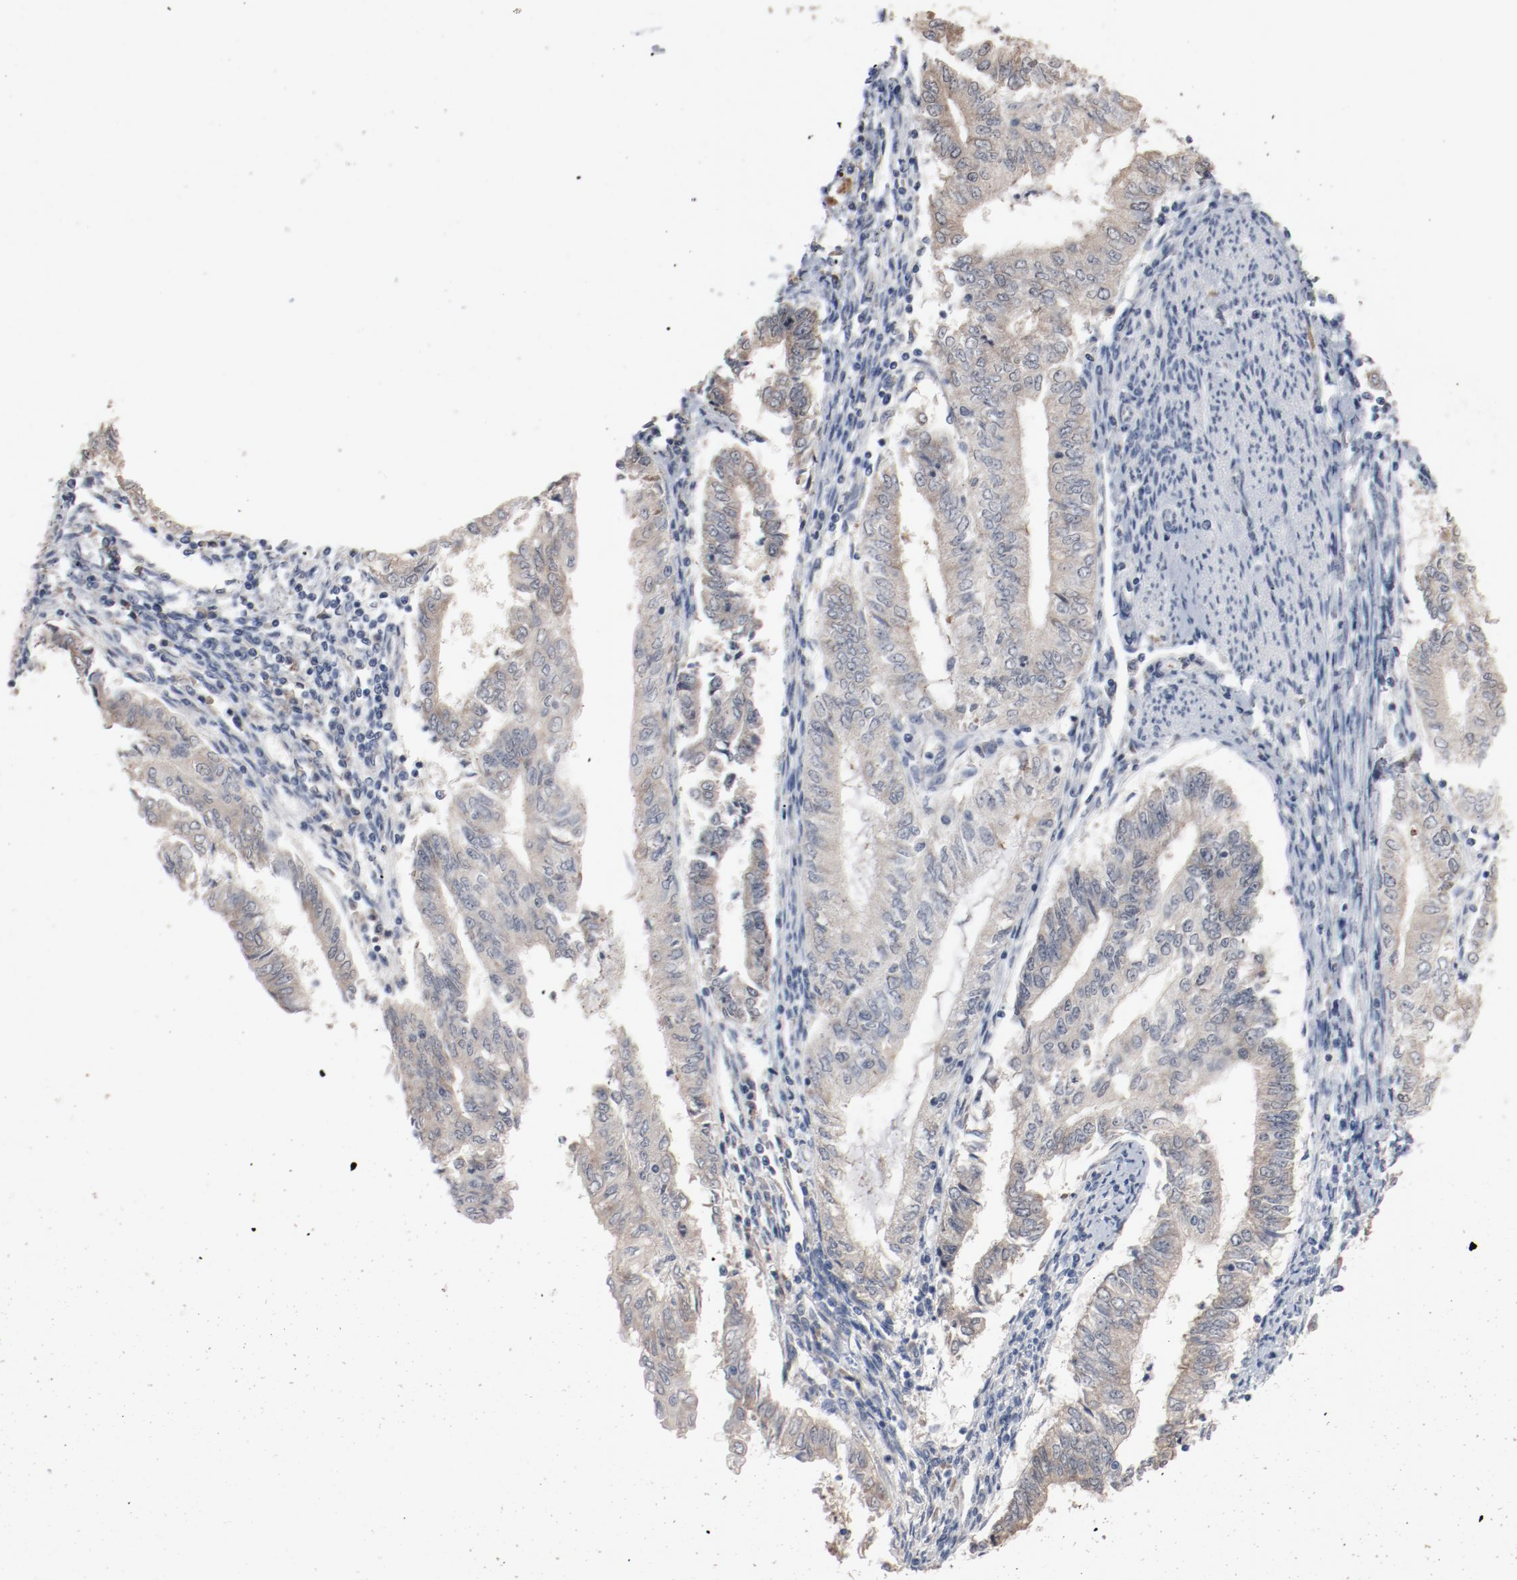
{"staining": {"intensity": "weak", "quantity": ">75%", "location": "cytoplasmic/membranous"}, "tissue": "endometrial cancer", "cell_type": "Tumor cells", "image_type": "cancer", "snomed": [{"axis": "morphology", "description": "Adenocarcinoma, NOS"}, {"axis": "topography", "description": "Endometrium"}], "caption": "The histopathology image reveals a brown stain indicating the presence of a protein in the cytoplasmic/membranous of tumor cells in endometrial adenocarcinoma.", "gene": "DNAL4", "patient": {"sex": "female", "age": 66}}